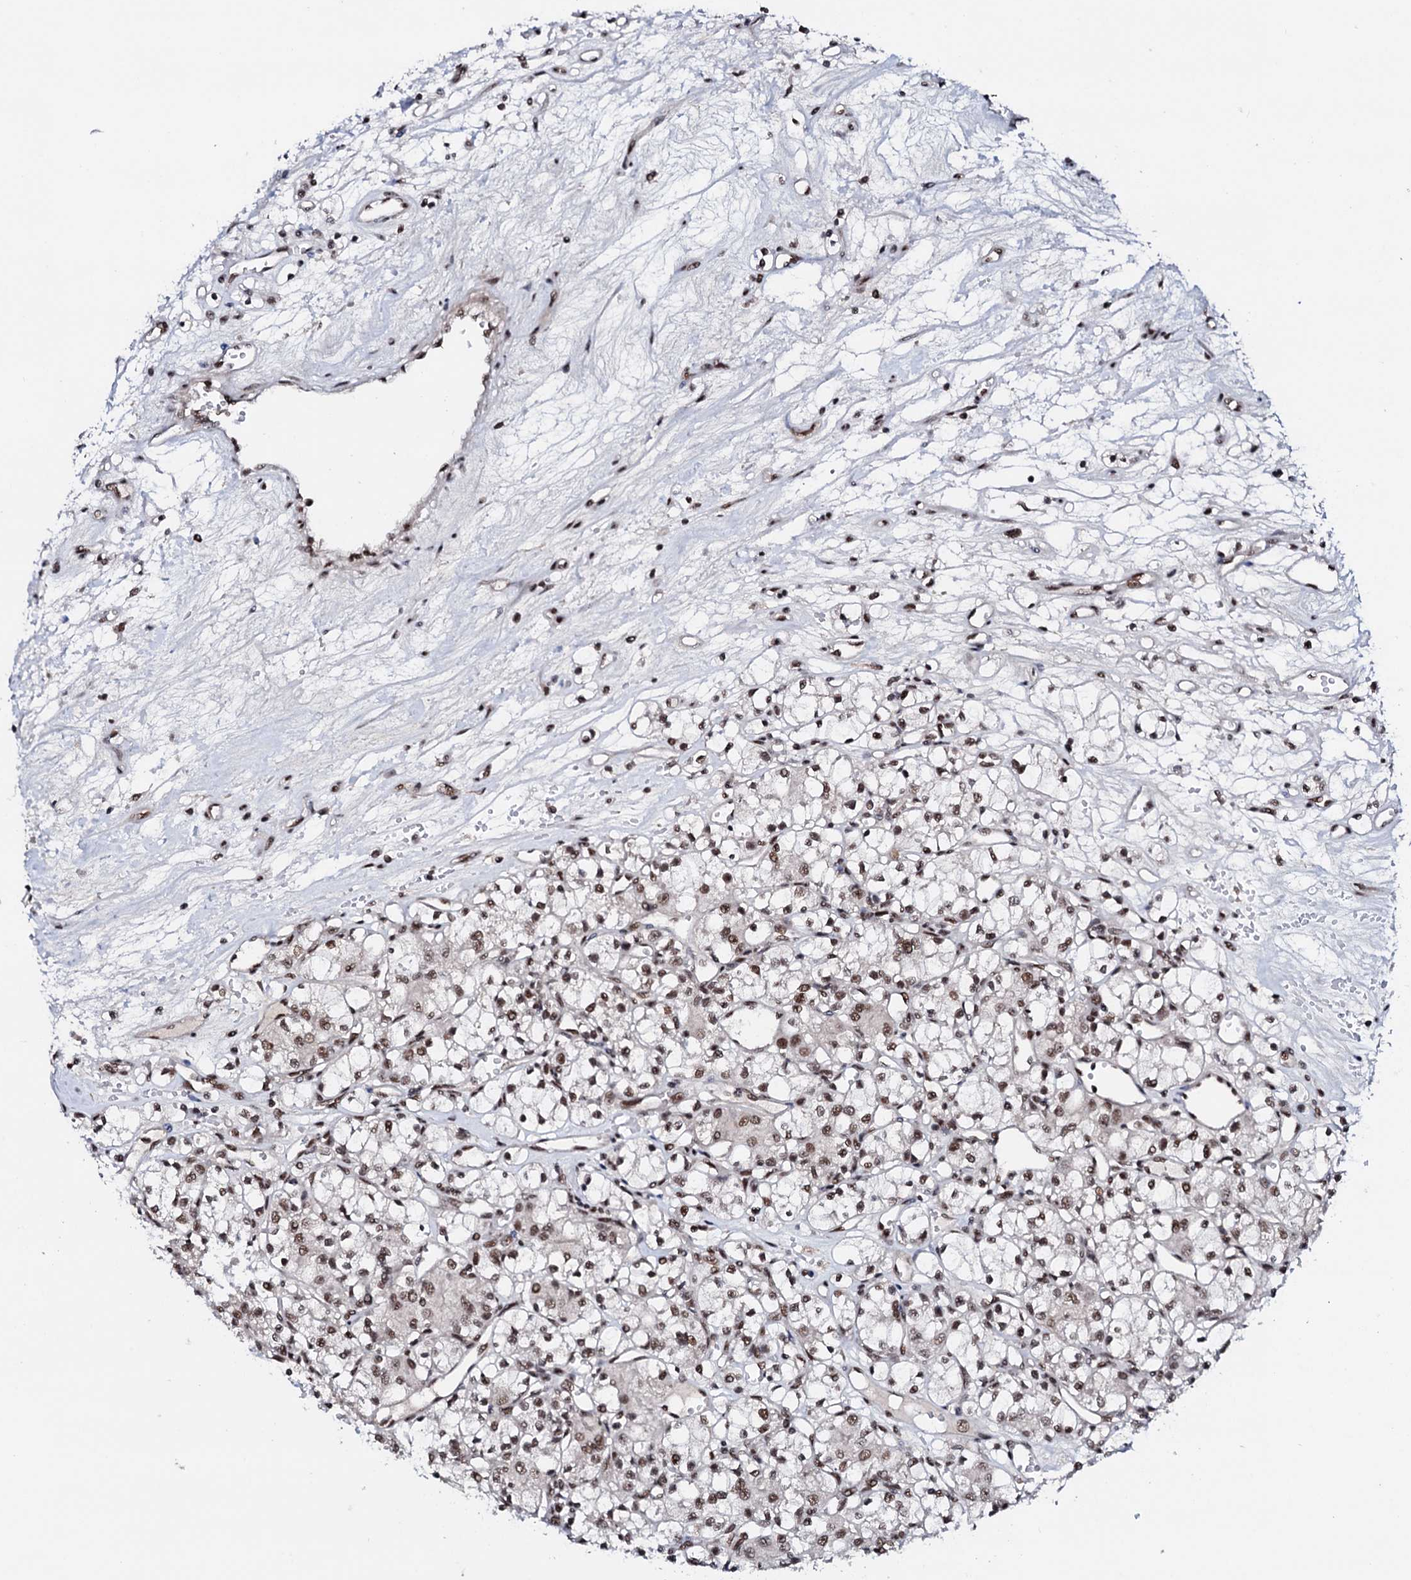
{"staining": {"intensity": "moderate", "quantity": ">75%", "location": "nuclear"}, "tissue": "renal cancer", "cell_type": "Tumor cells", "image_type": "cancer", "snomed": [{"axis": "morphology", "description": "Adenocarcinoma, NOS"}, {"axis": "topography", "description": "Kidney"}], "caption": "There is medium levels of moderate nuclear staining in tumor cells of renal cancer (adenocarcinoma), as demonstrated by immunohistochemical staining (brown color).", "gene": "PRPF18", "patient": {"sex": "female", "age": 59}}